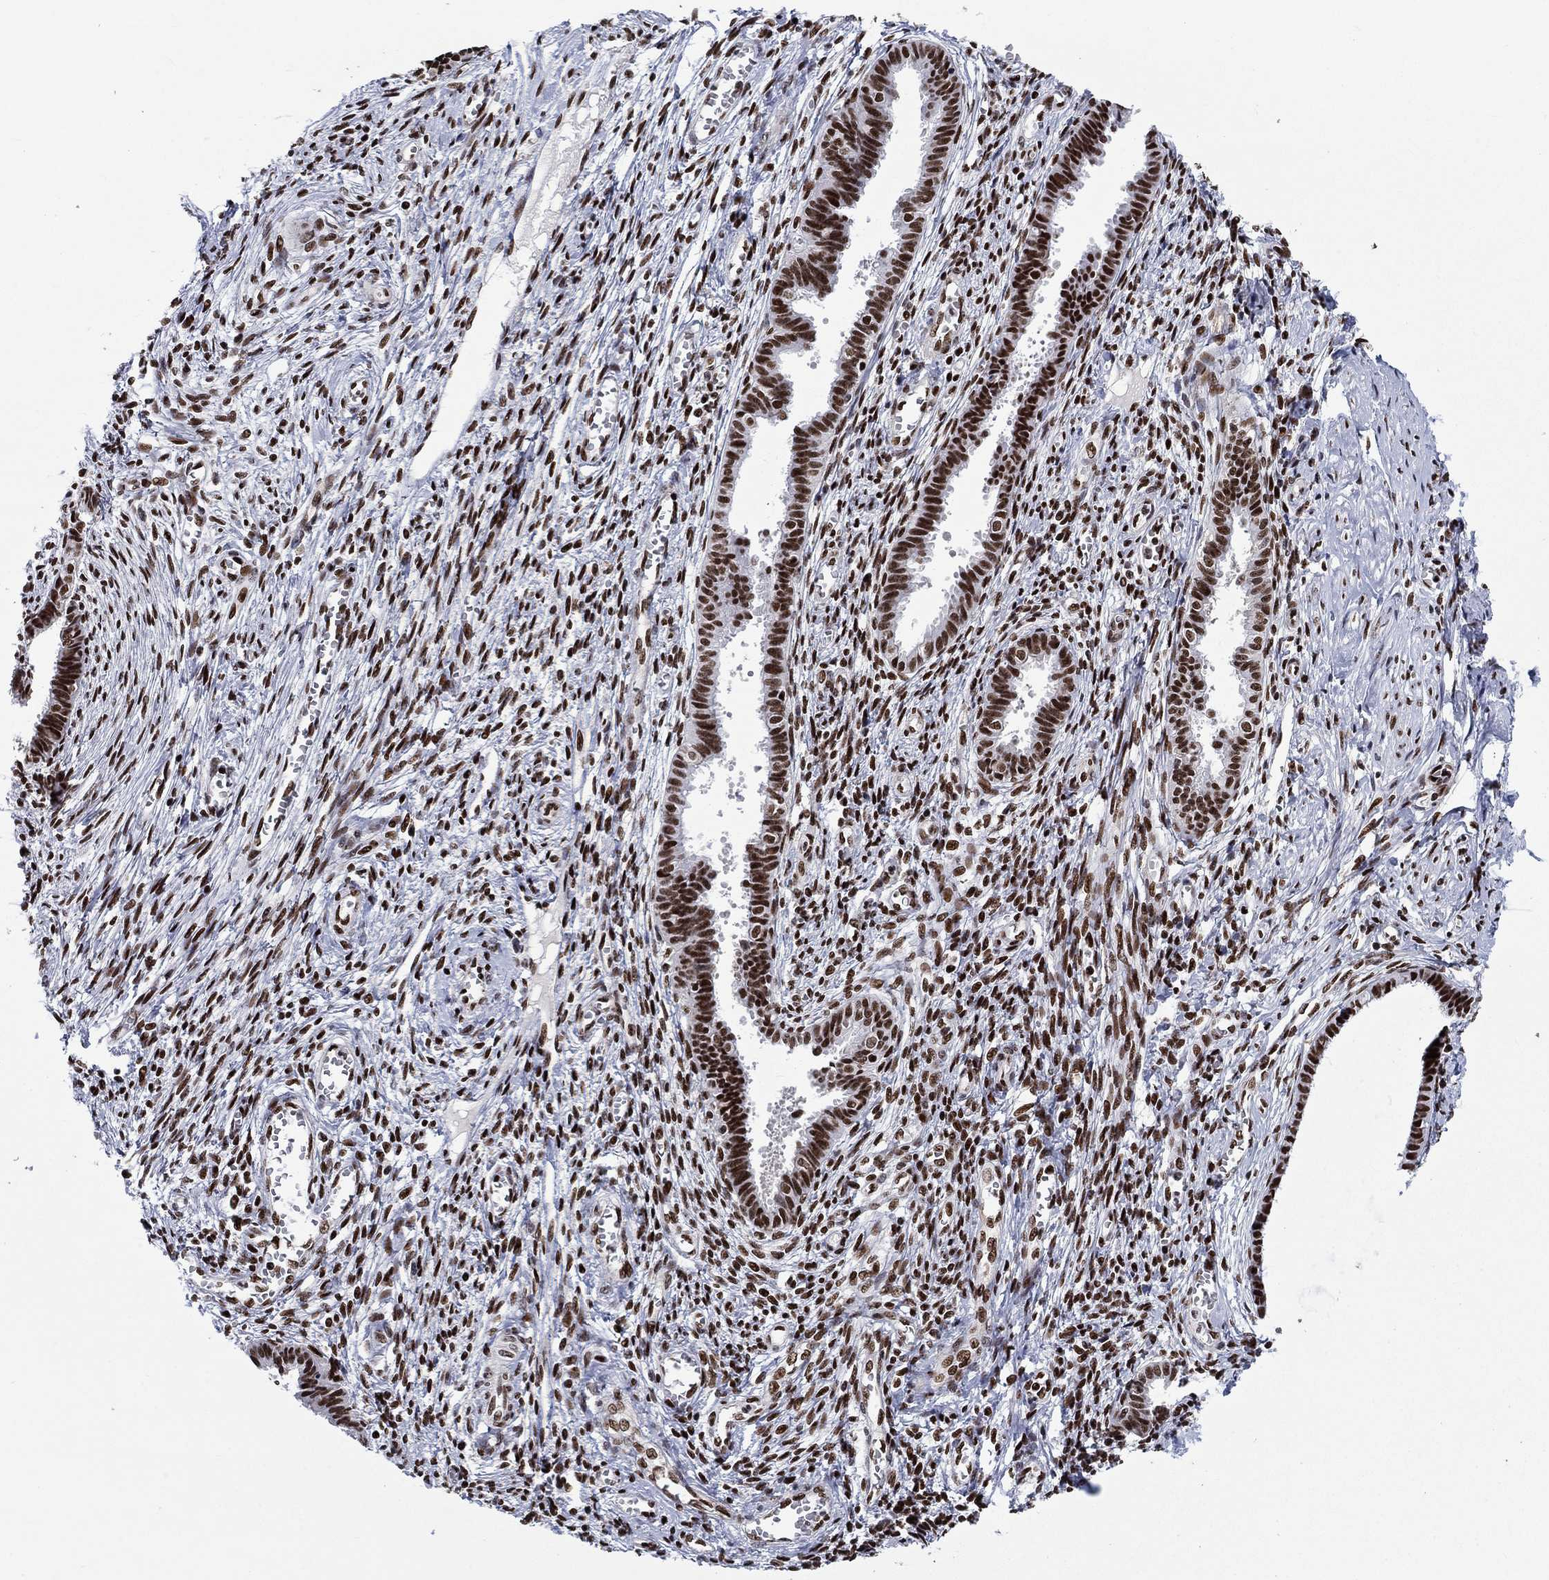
{"staining": {"intensity": "strong", "quantity": ">75%", "location": "nuclear"}, "tissue": "endometrium", "cell_type": "Cells in endometrial stroma", "image_type": "normal", "snomed": [{"axis": "morphology", "description": "Normal tissue, NOS"}, {"axis": "topography", "description": "Cervix"}, {"axis": "topography", "description": "Endometrium"}], "caption": "Brown immunohistochemical staining in benign human endometrium demonstrates strong nuclear staining in about >75% of cells in endometrial stroma.", "gene": "RPRD1B", "patient": {"sex": "female", "age": 37}}